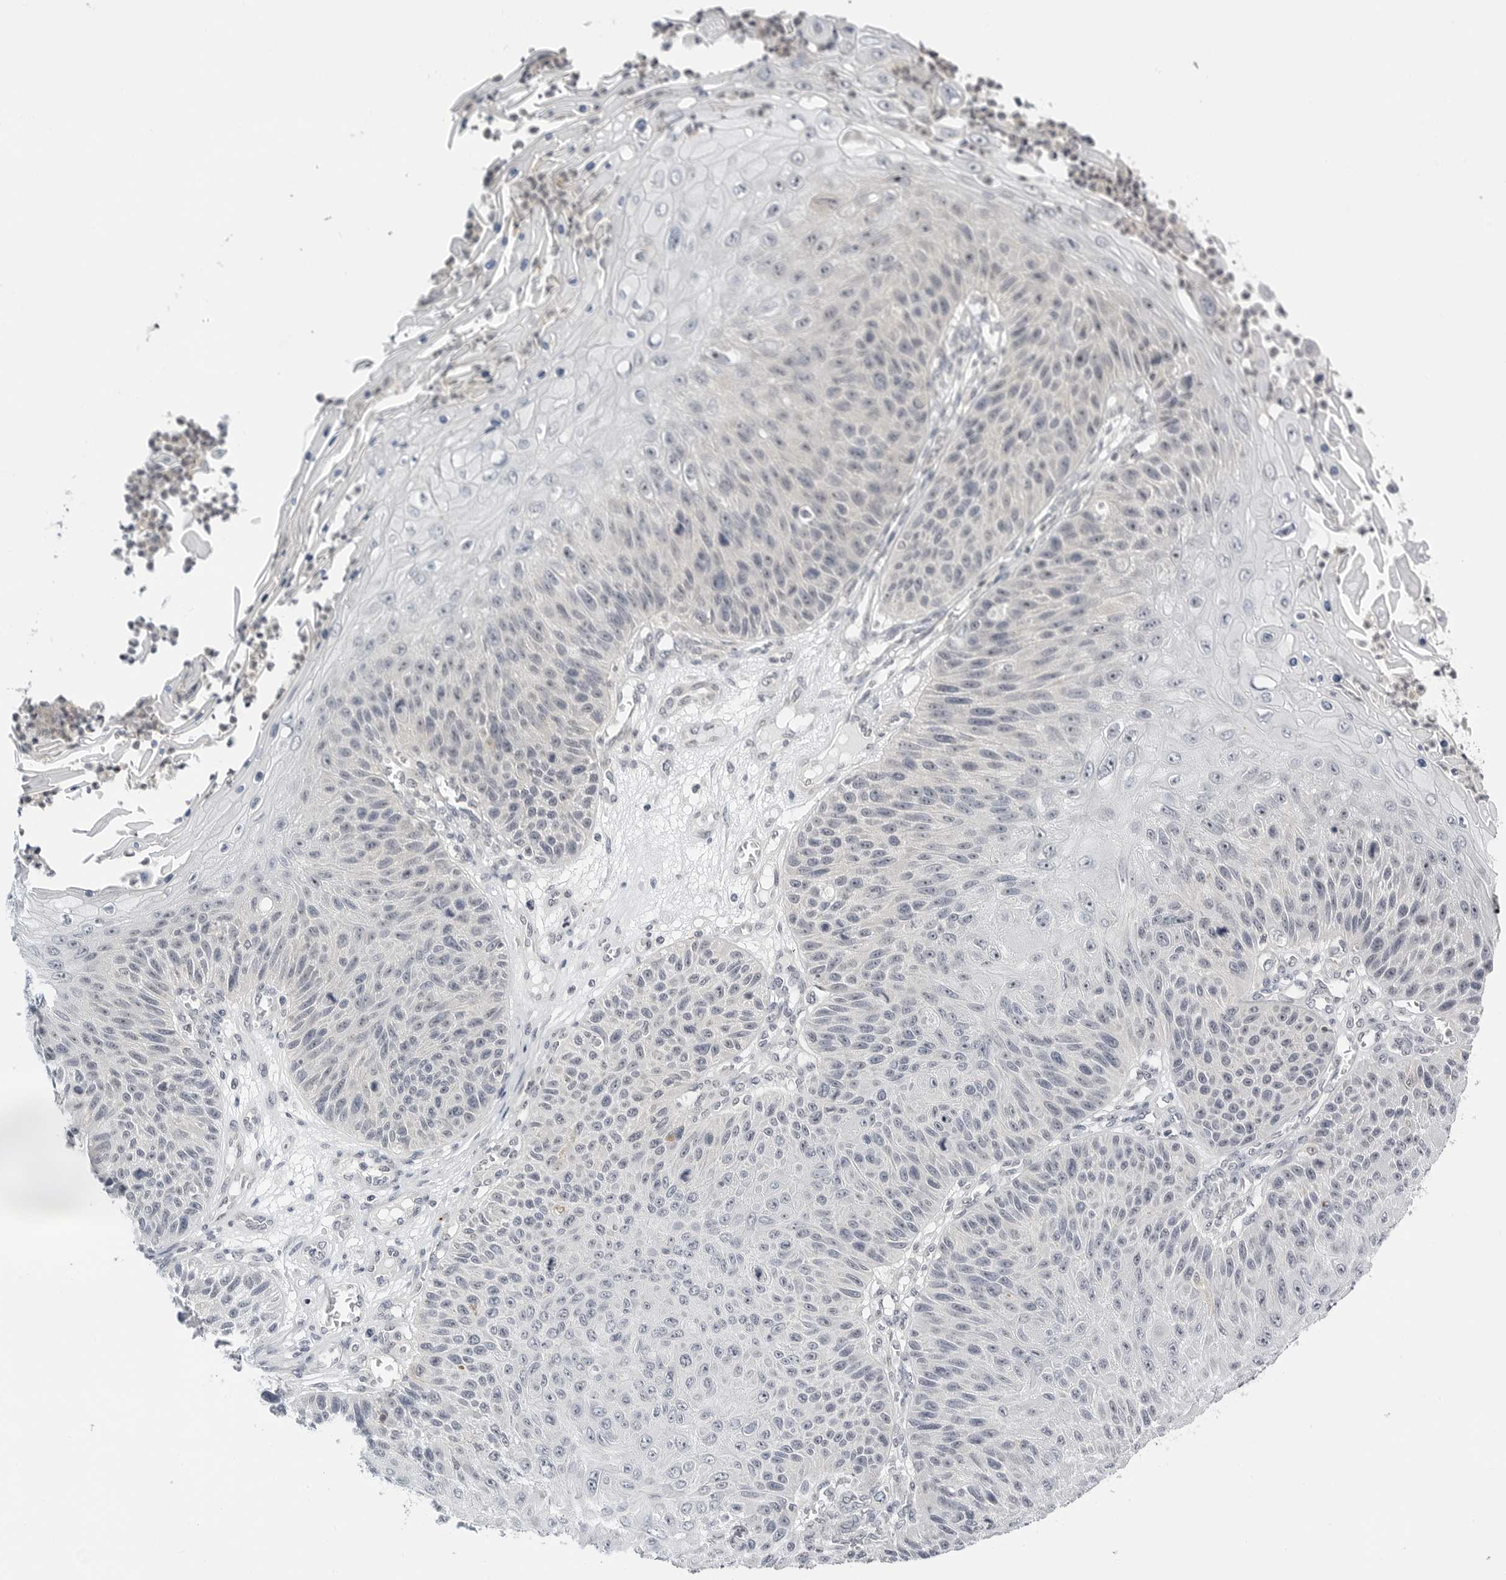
{"staining": {"intensity": "negative", "quantity": "none", "location": "none"}, "tissue": "skin cancer", "cell_type": "Tumor cells", "image_type": "cancer", "snomed": [{"axis": "morphology", "description": "Squamous cell carcinoma, NOS"}, {"axis": "topography", "description": "Skin"}], "caption": "A micrograph of human squamous cell carcinoma (skin) is negative for staining in tumor cells.", "gene": "MAP2K5", "patient": {"sex": "female", "age": 88}}